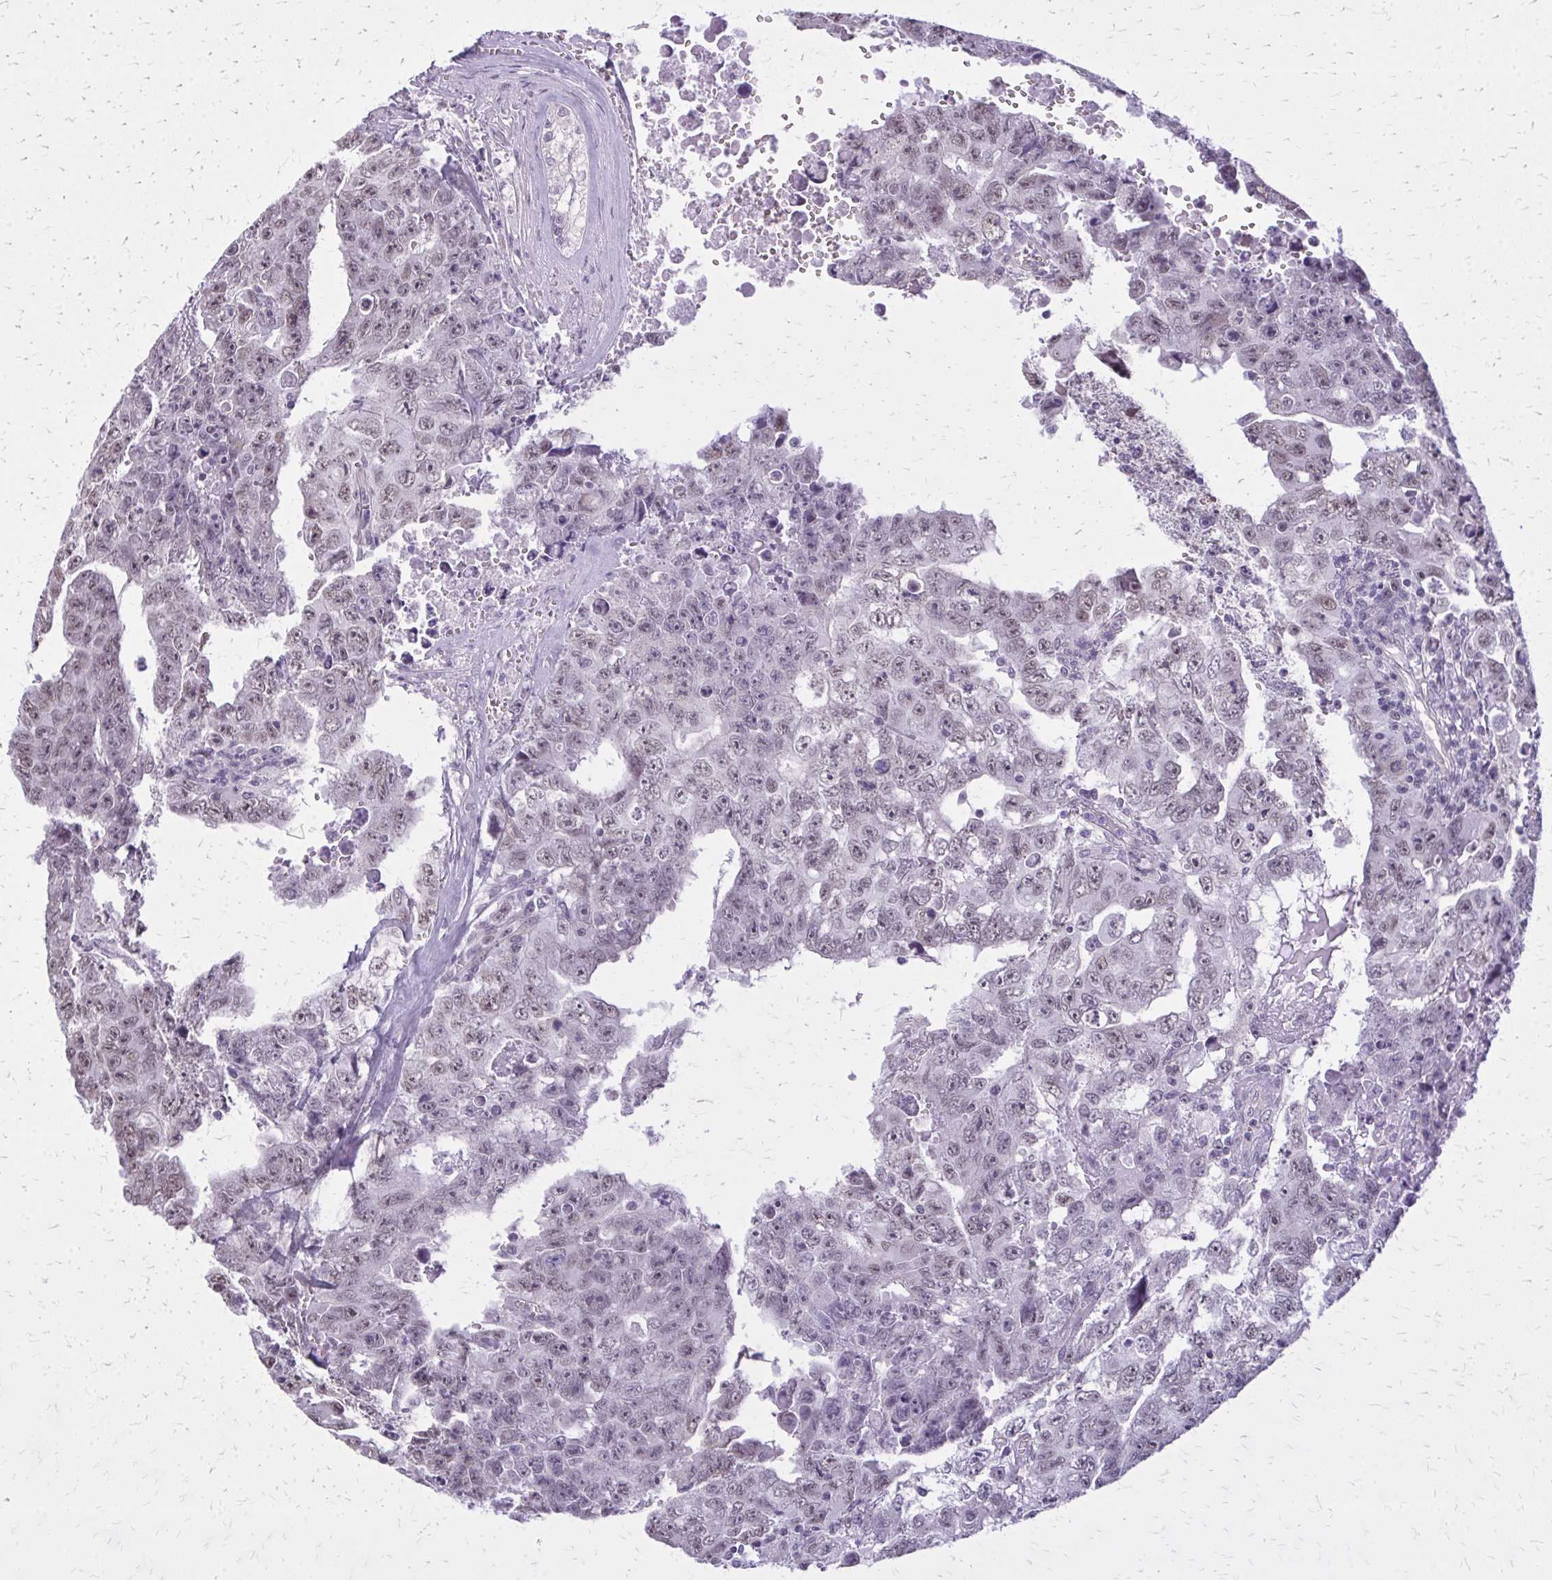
{"staining": {"intensity": "negative", "quantity": "none", "location": "none"}, "tissue": "testis cancer", "cell_type": "Tumor cells", "image_type": "cancer", "snomed": [{"axis": "morphology", "description": "Carcinoma, Embryonal, NOS"}, {"axis": "topography", "description": "Testis"}], "caption": "Tumor cells show no significant protein positivity in testis embryonal carcinoma.", "gene": "PLCB1", "patient": {"sex": "male", "age": 24}}